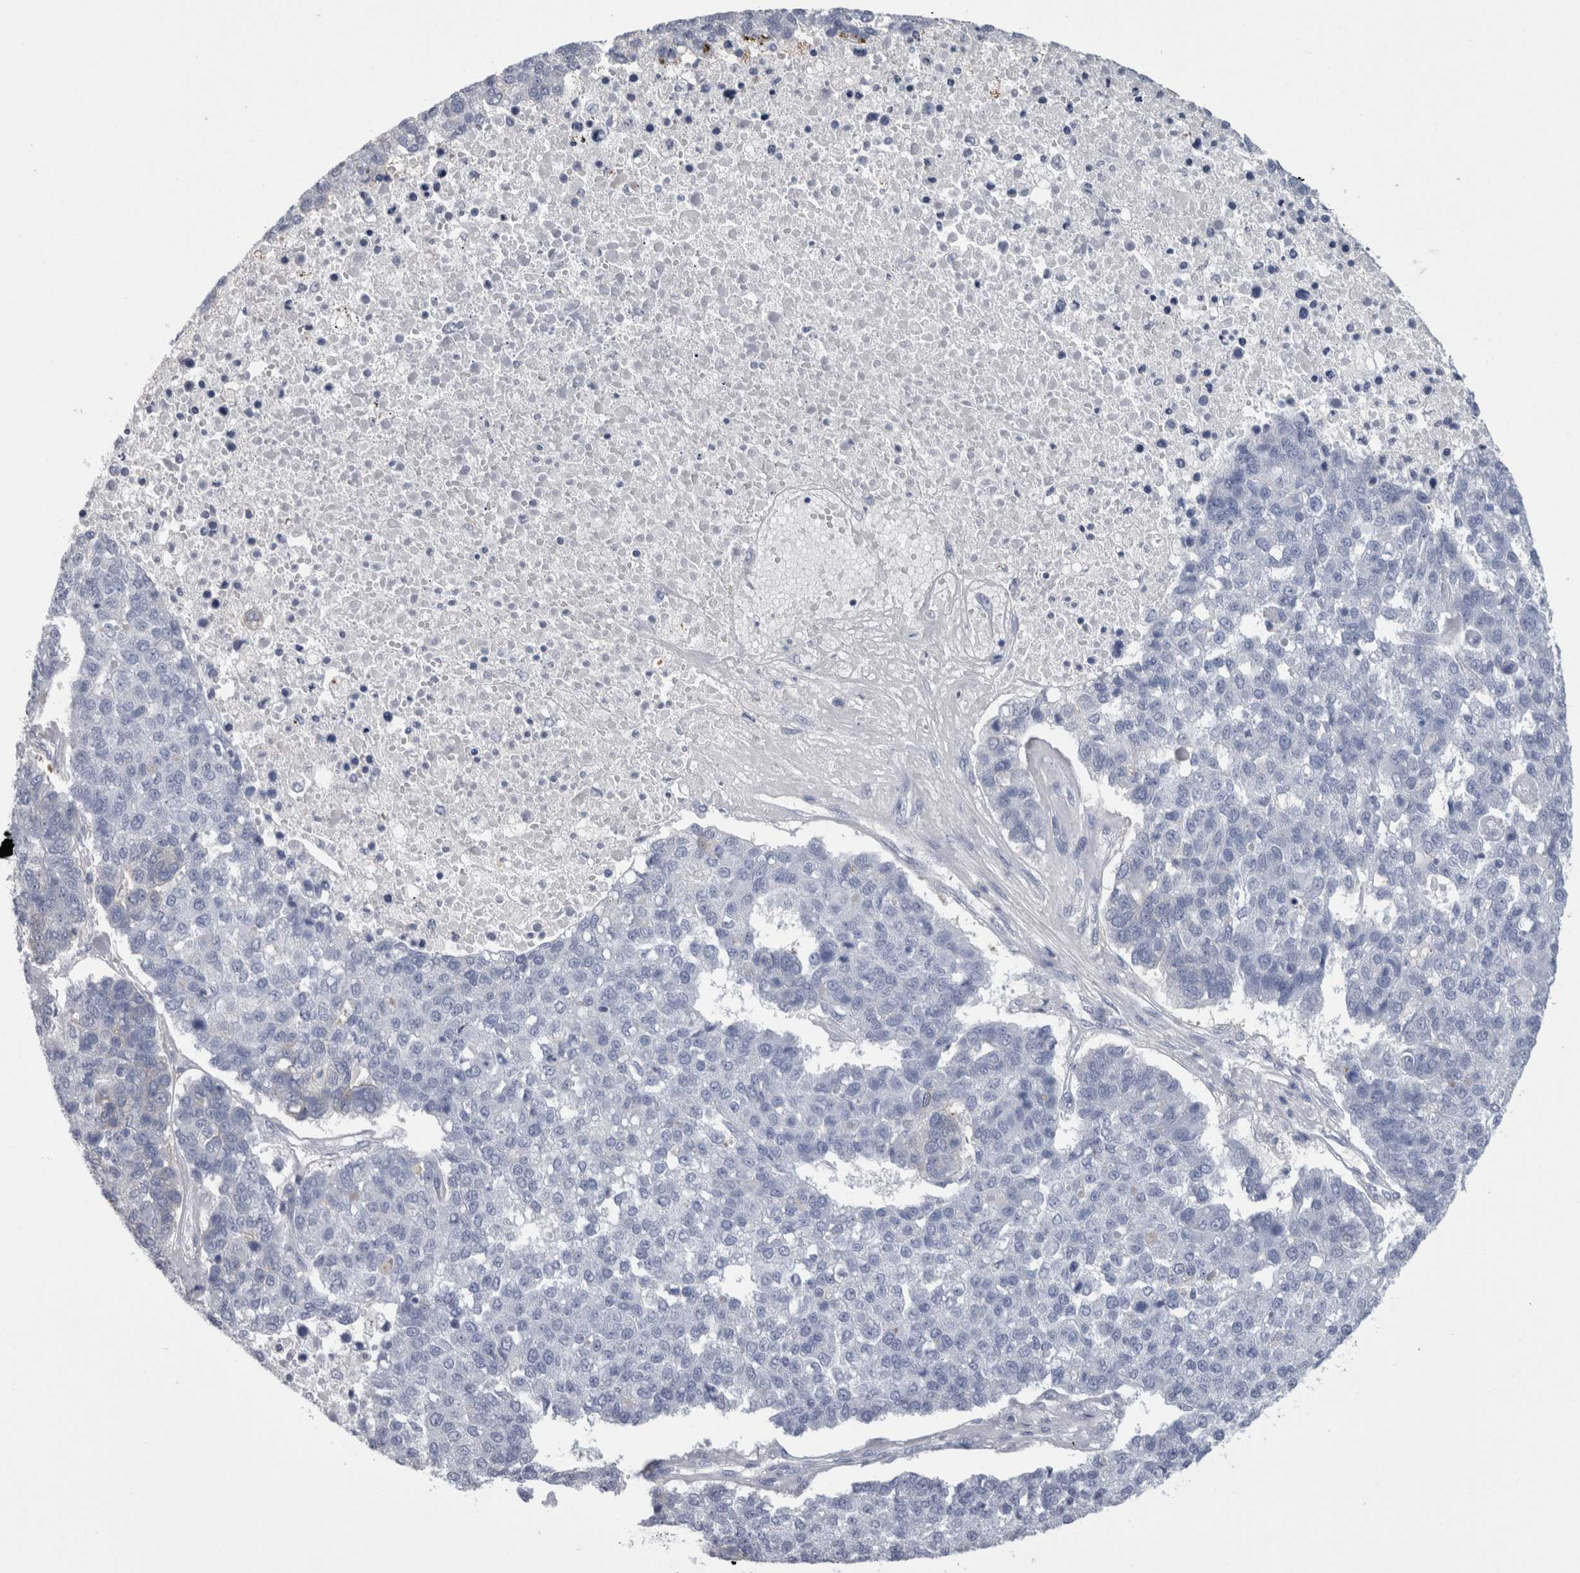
{"staining": {"intensity": "negative", "quantity": "none", "location": "none"}, "tissue": "pancreatic cancer", "cell_type": "Tumor cells", "image_type": "cancer", "snomed": [{"axis": "morphology", "description": "Adenocarcinoma, NOS"}, {"axis": "topography", "description": "Pancreas"}], "caption": "DAB immunohistochemical staining of human pancreatic cancer exhibits no significant positivity in tumor cells.", "gene": "DCTN6", "patient": {"sex": "female", "age": 61}}